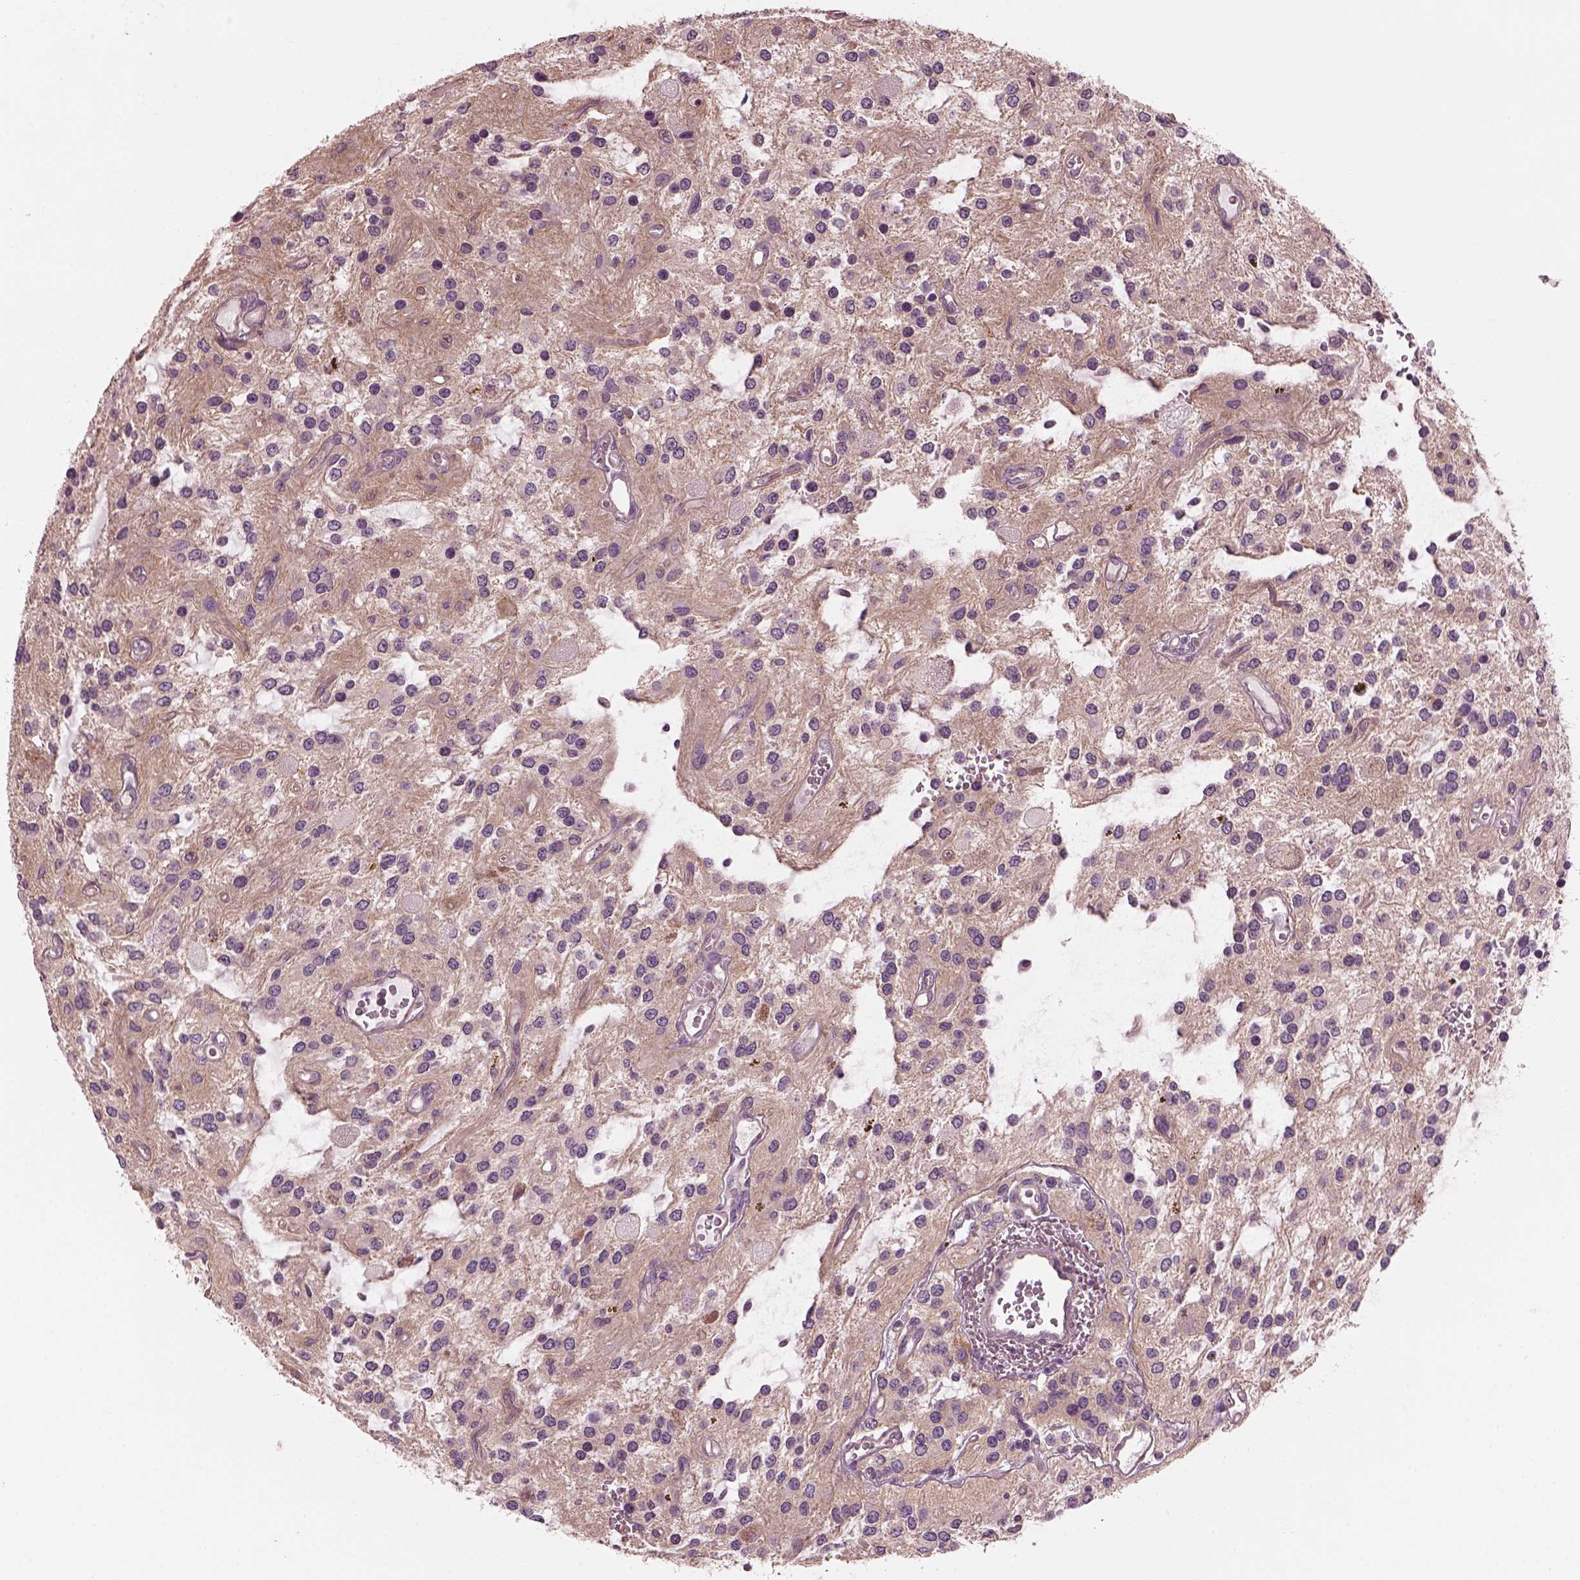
{"staining": {"intensity": "negative", "quantity": "none", "location": "none"}, "tissue": "glioma", "cell_type": "Tumor cells", "image_type": "cancer", "snomed": [{"axis": "morphology", "description": "Glioma, malignant, Low grade"}, {"axis": "topography", "description": "Cerebellum"}], "caption": "A micrograph of human malignant glioma (low-grade) is negative for staining in tumor cells. The staining is performed using DAB brown chromogen with nuclei counter-stained in using hematoxylin.", "gene": "ODAD1", "patient": {"sex": "female", "age": 14}}